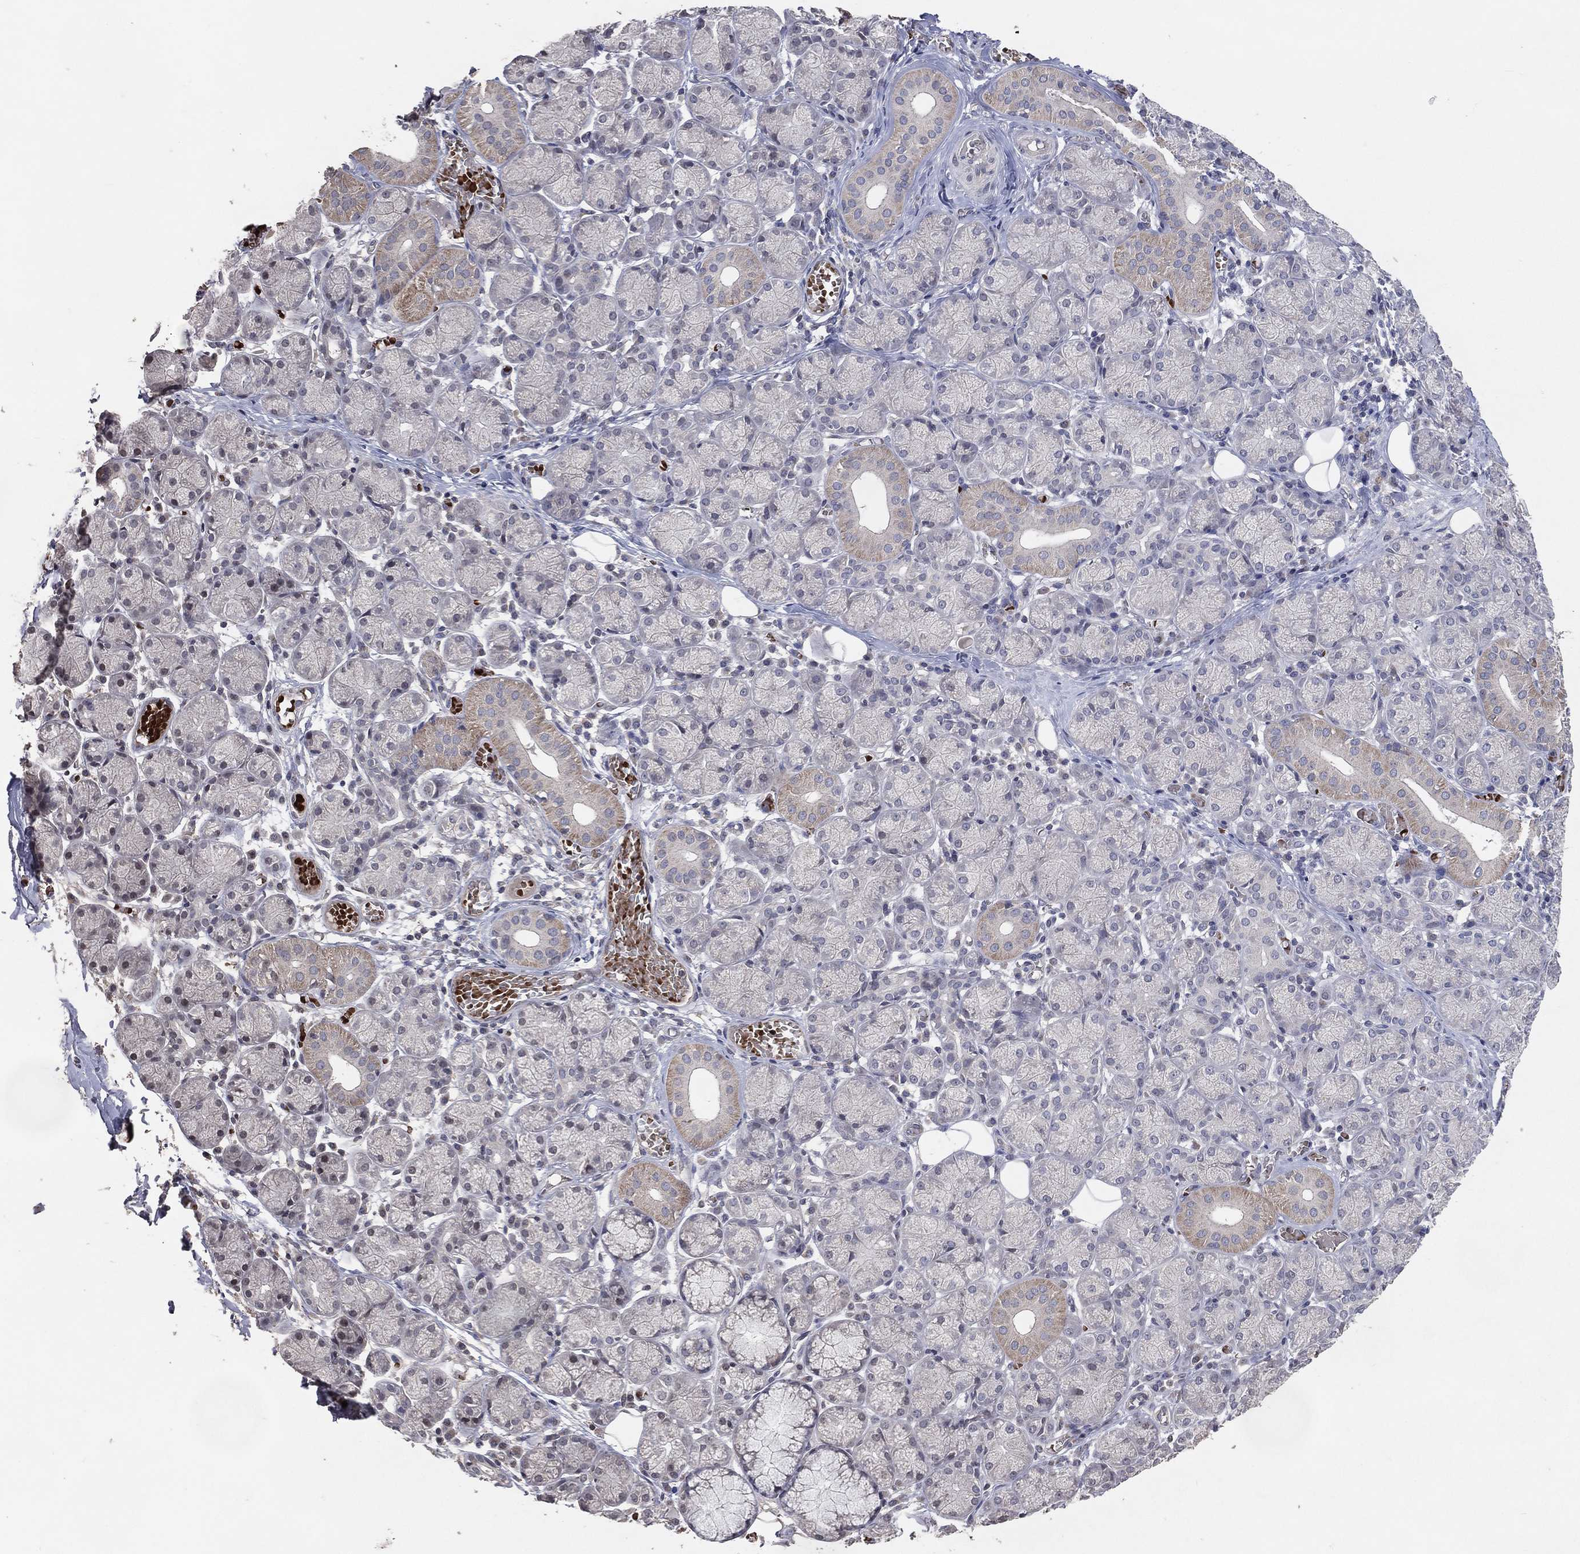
{"staining": {"intensity": "negative", "quantity": "none", "location": "none"}, "tissue": "salivary gland", "cell_type": "Glandular cells", "image_type": "normal", "snomed": [{"axis": "morphology", "description": "Normal tissue, NOS"}, {"axis": "topography", "description": "Salivary gland"}, {"axis": "topography", "description": "Peripheral nerve tissue"}], "caption": "This is an immunohistochemistry (IHC) image of normal human salivary gland. There is no expression in glandular cells.", "gene": "DNAH7", "patient": {"sex": "female", "age": 24}}